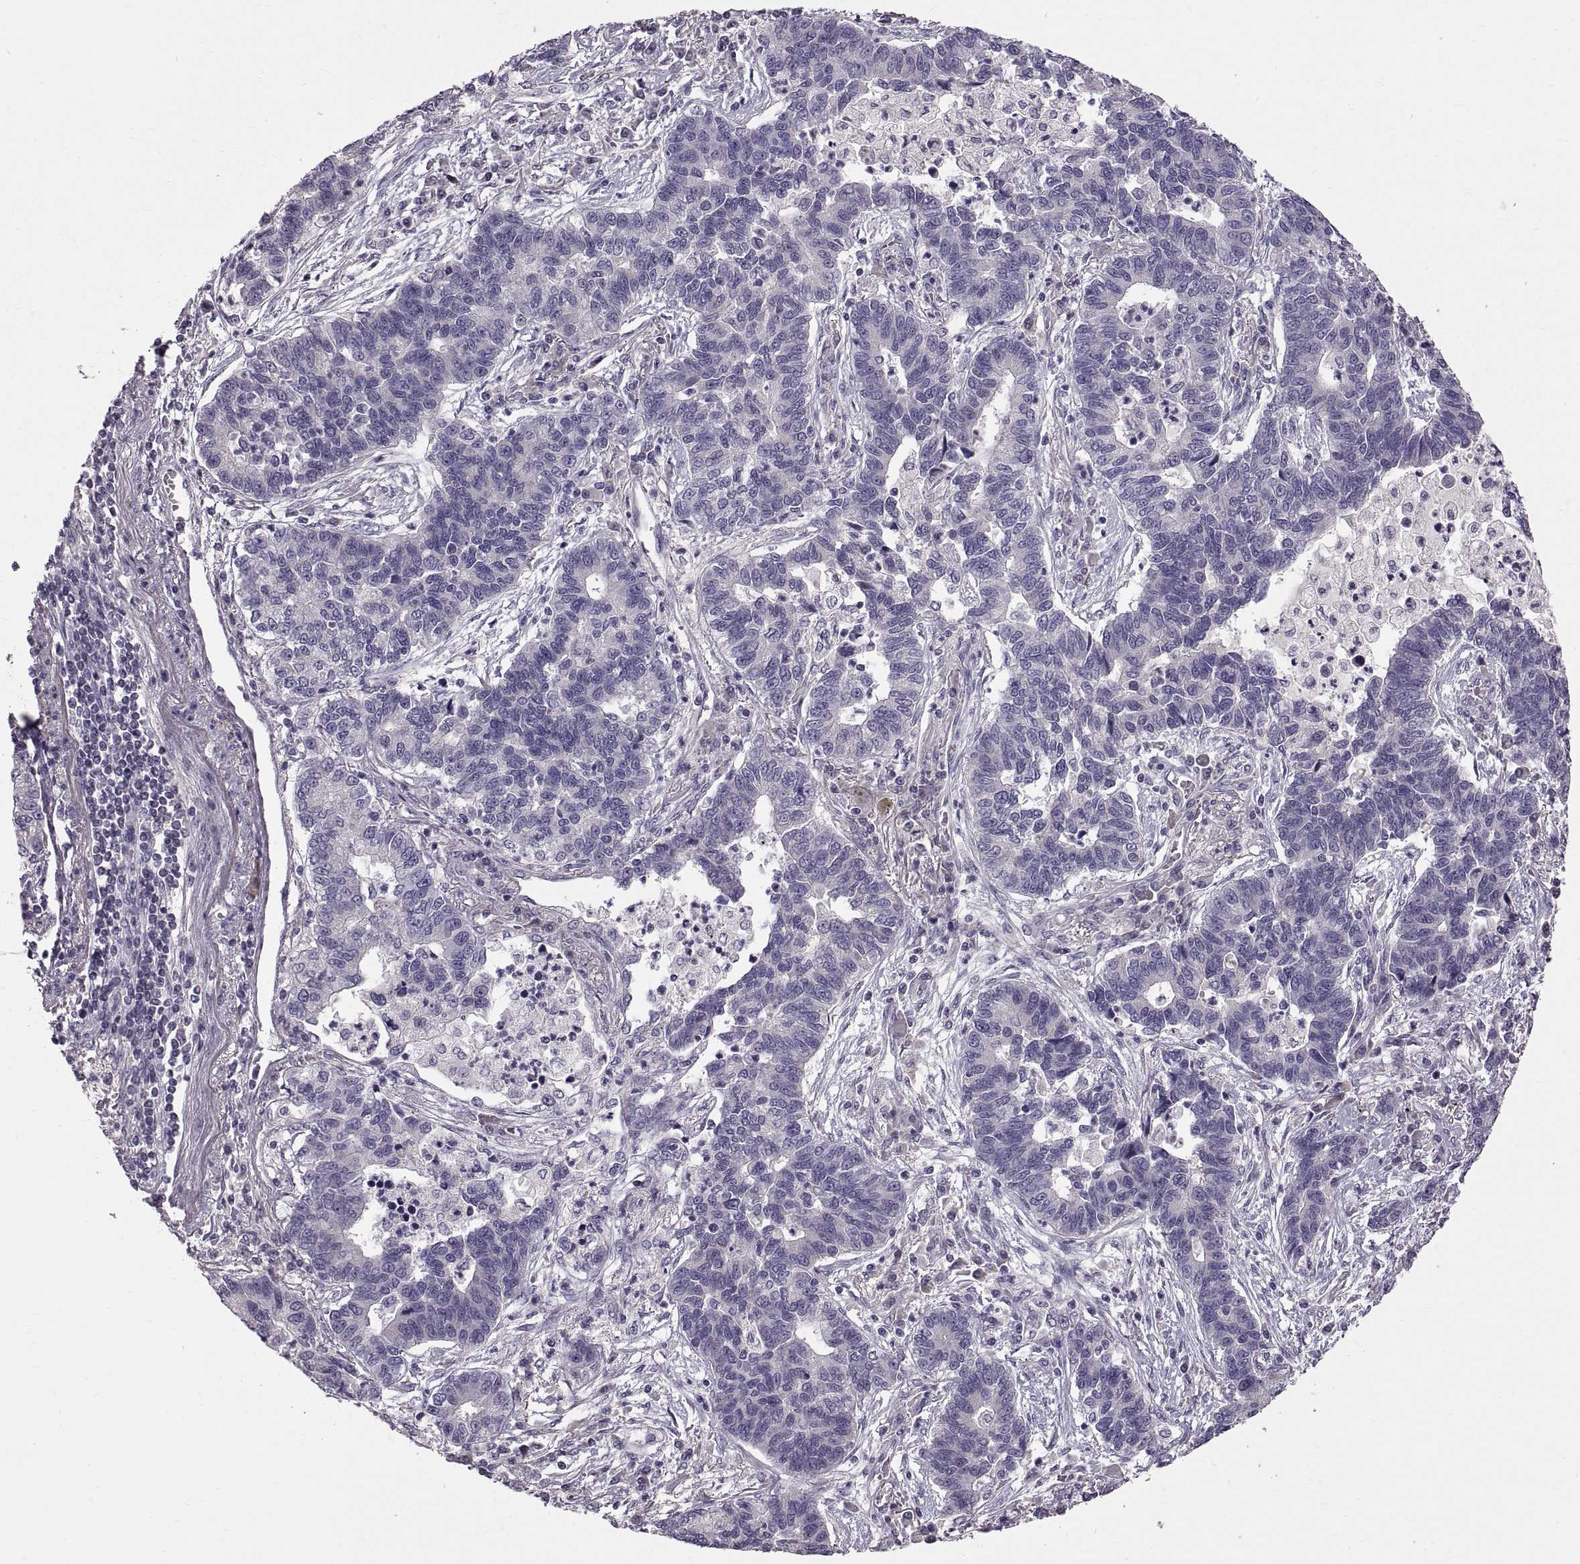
{"staining": {"intensity": "negative", "quantity": "none", "location": "none"}, "tissue": "lung cancer", "cell_type": "Tumor cells", "image_type": "cancer", "snomed": [{"axis": "morphology", "description": "Adenocarcinoma, NOS"}, {"axis": "topography", "description": "Lung"}], "caption": "Immunohistochemical staining of lung adenocarcinoma reveals no significant expression in tumor cells. (Brightfield microscopy of DAB (3,3'-diaminobenzidine) IHC at high magnification).", "gene": "WFDC8", "patient": {"sex": "female", "age": 57}}